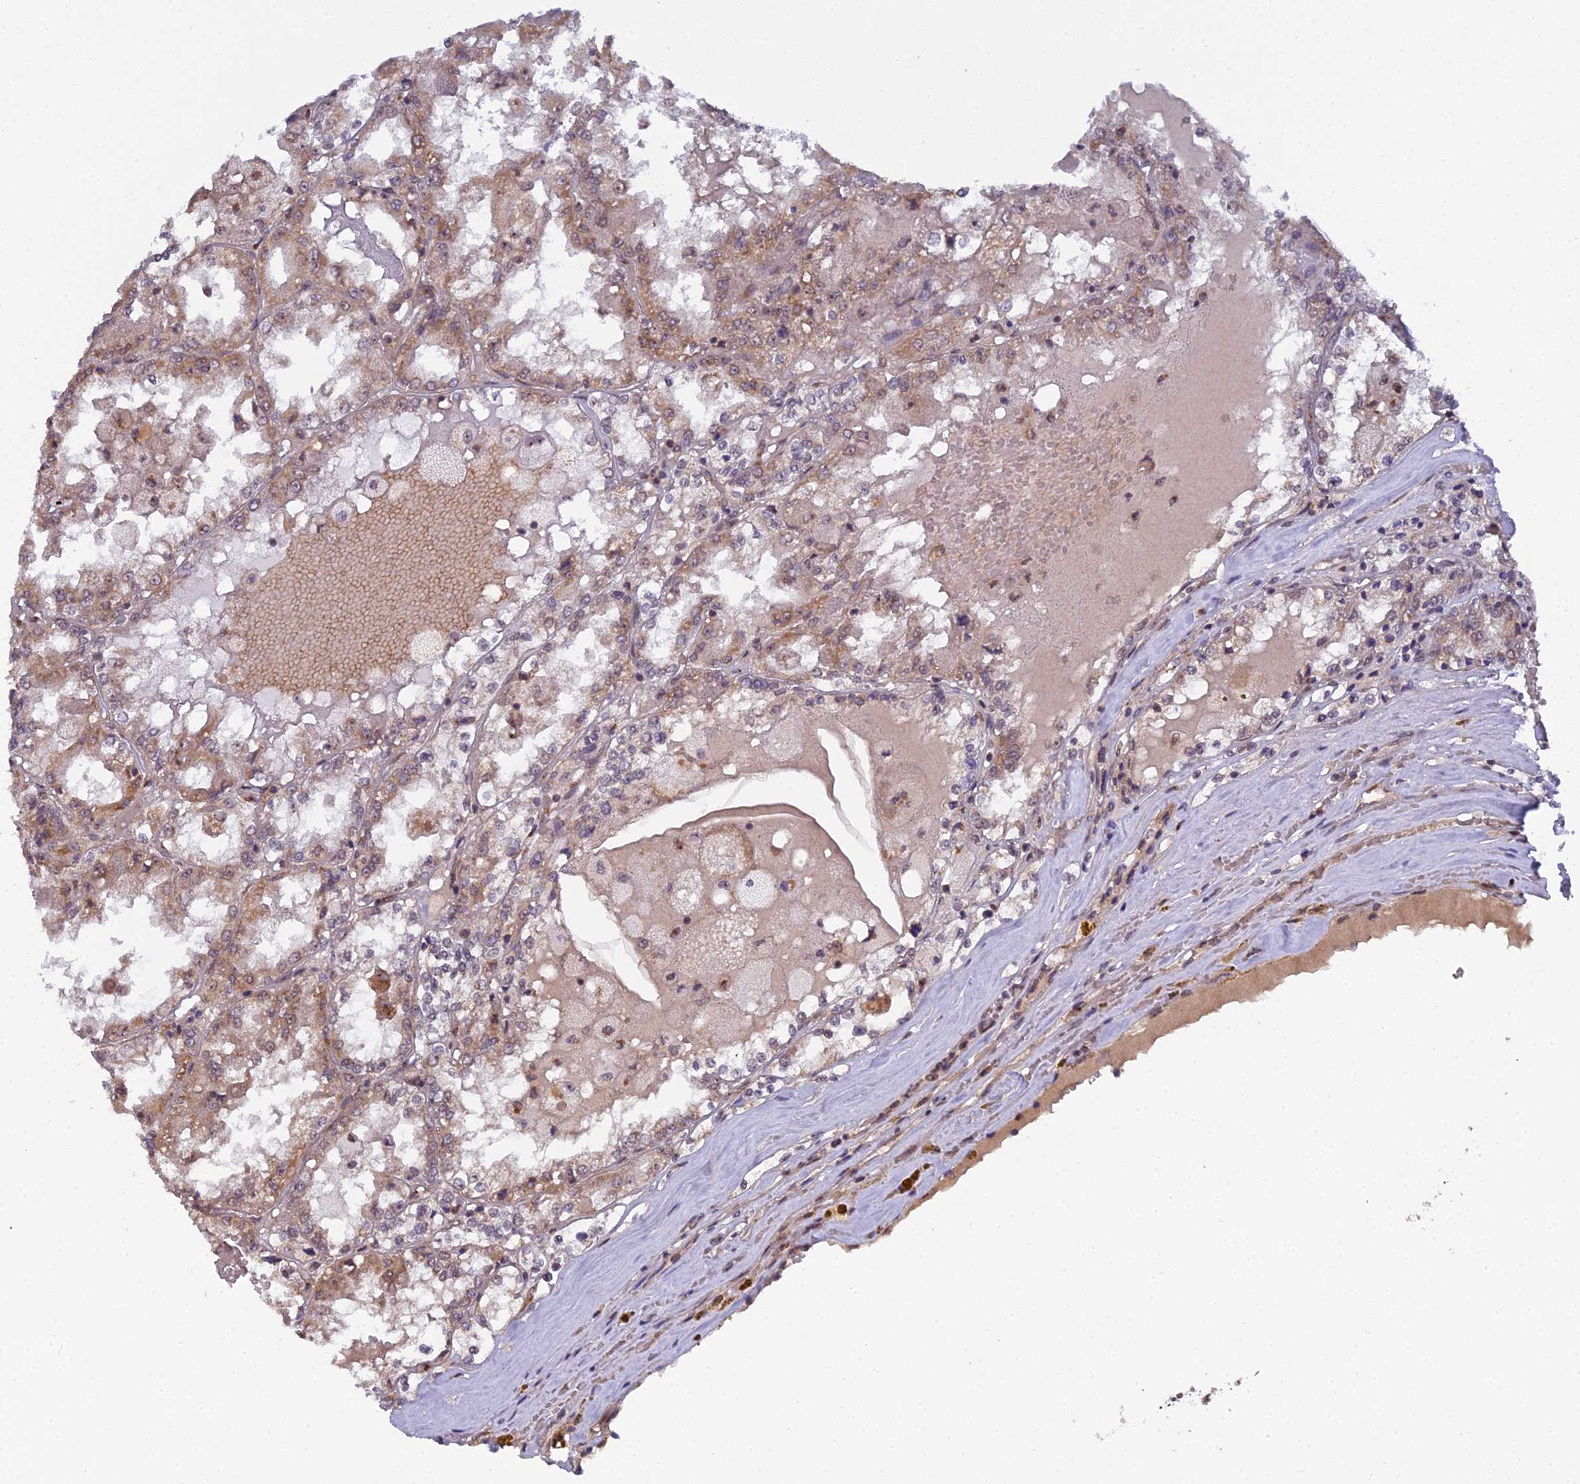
{"staining": {"intensity": "weak", "quantity": "25%-75%", "location": "cytoplasmic/membranous"}, "tissue": "renal cancer", "cell_type": "Tumor cells", "image_type": "cancer", "snomed": [{"axis": "morphology", "description": "Adenocarcinoma, NOS"}, {"axis": "topography", "description": "Kidney"}], "caption": "Immunohistochemistry (IHC) staining of renal adenocarcinoma, which exhibits low levels of weak cytoplasmic/membranous staining in about 25%-75% of tumor cells indicating weak cytoplasmic/membranous protein positivity. The staining was performed using DAB (3,3'-diaminobenzidine) (brown) for protein detection and nuclei were counterstained in hematoxylin (blue).", "gene": "MEOX1", "patient": {"sex": "female", "age": 56}}